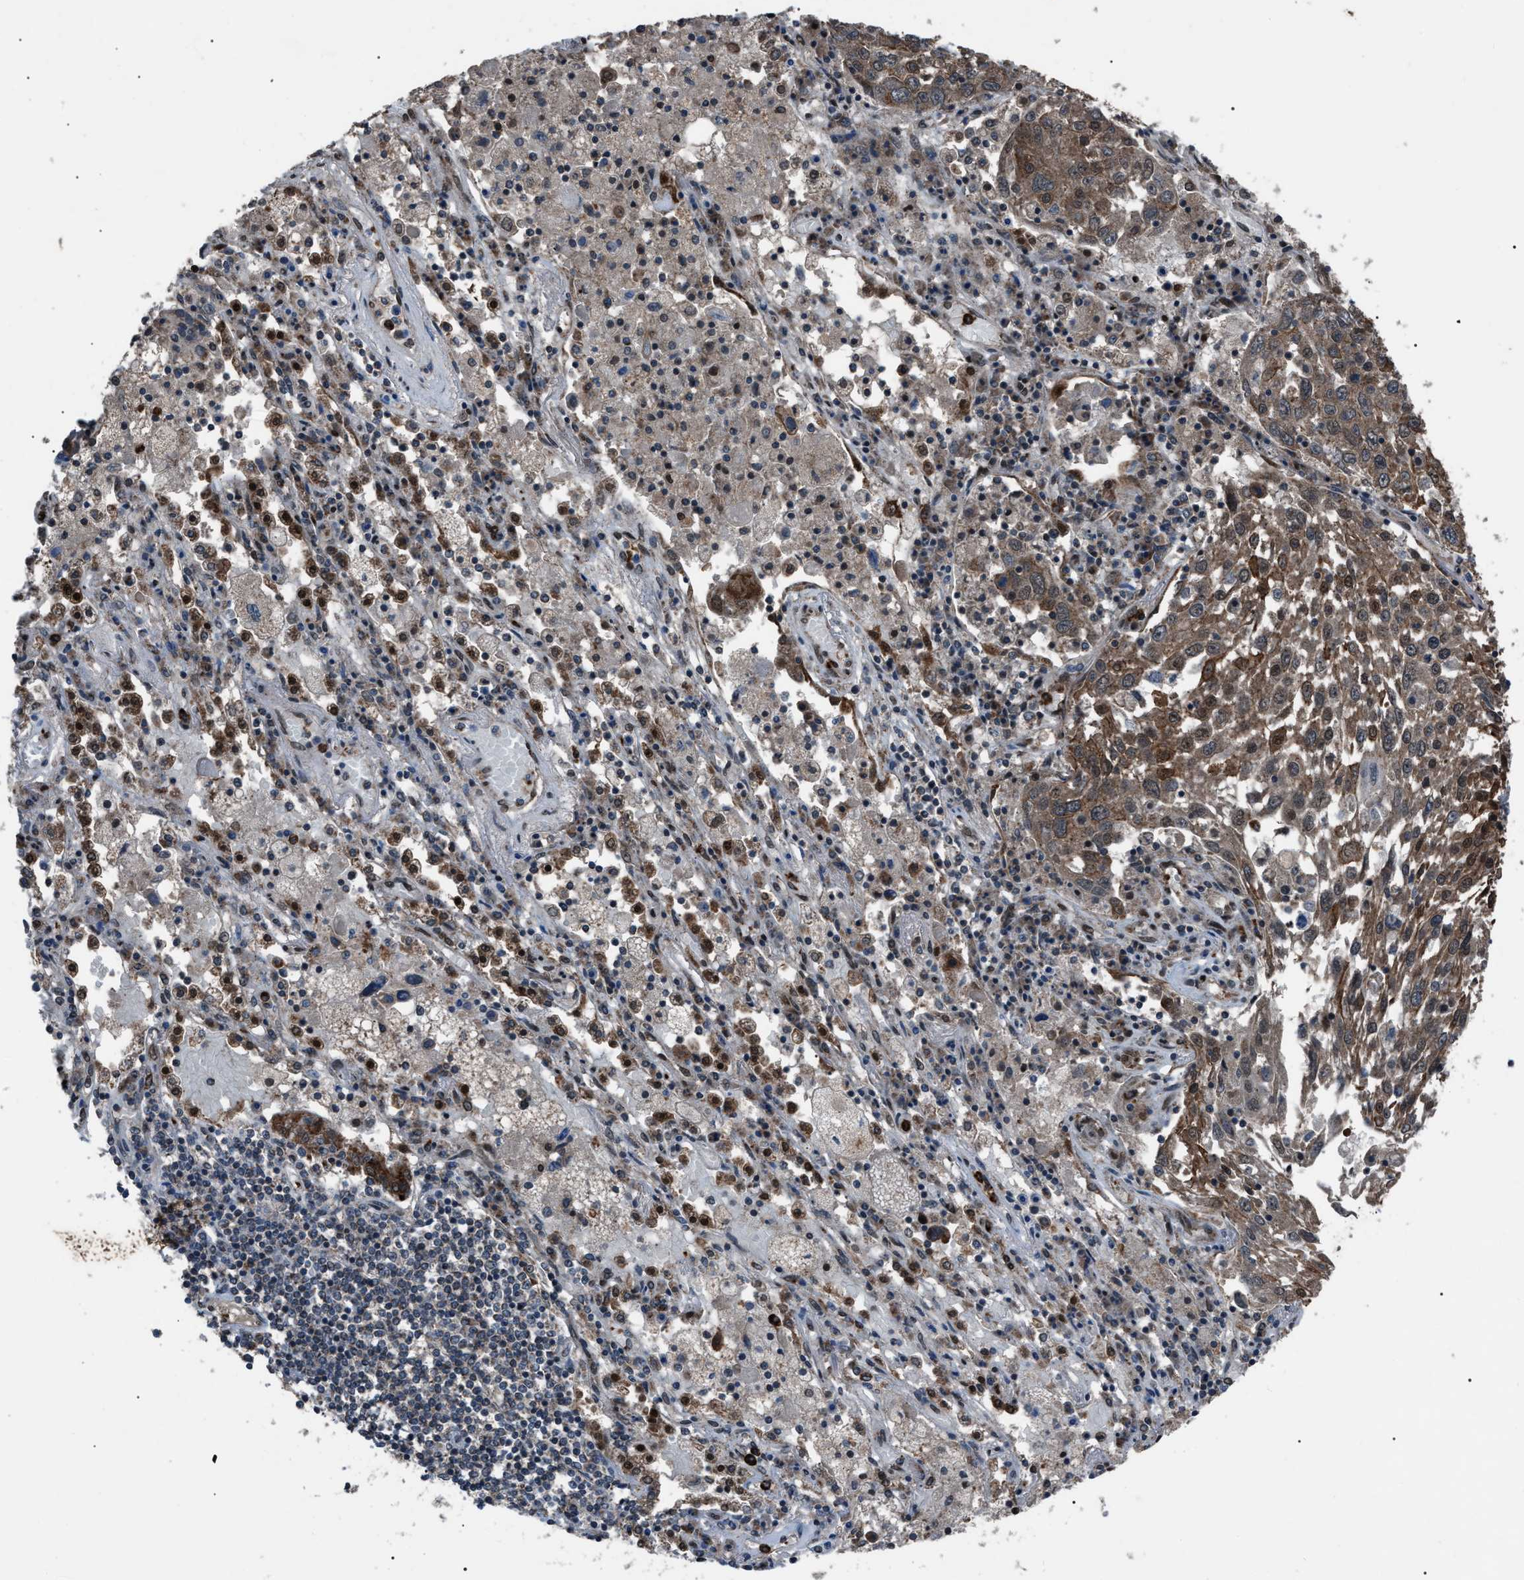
{"staining": {"intensity": "moderate", "quantity": ">75%", "location": "cytoplasmic/membranous"}, "tissue": "lung cancer", "cell_type": "Tumor cells", "image_type": "cancer", "snomed": [{"axis": "morphology", "description": "Squamous cell carcinoma, NOS"}, {"axis": "topography", "description": "Lung"}], "caption": "About >75% of tumor cells in human lung squamous cell carcinoma display moderate cytoplasmic/membranous protein staining as visualized by brown immunohistochemical staining.", "gene": "ZFAND2A", "patient": {"sex": "male", "age": 65}}